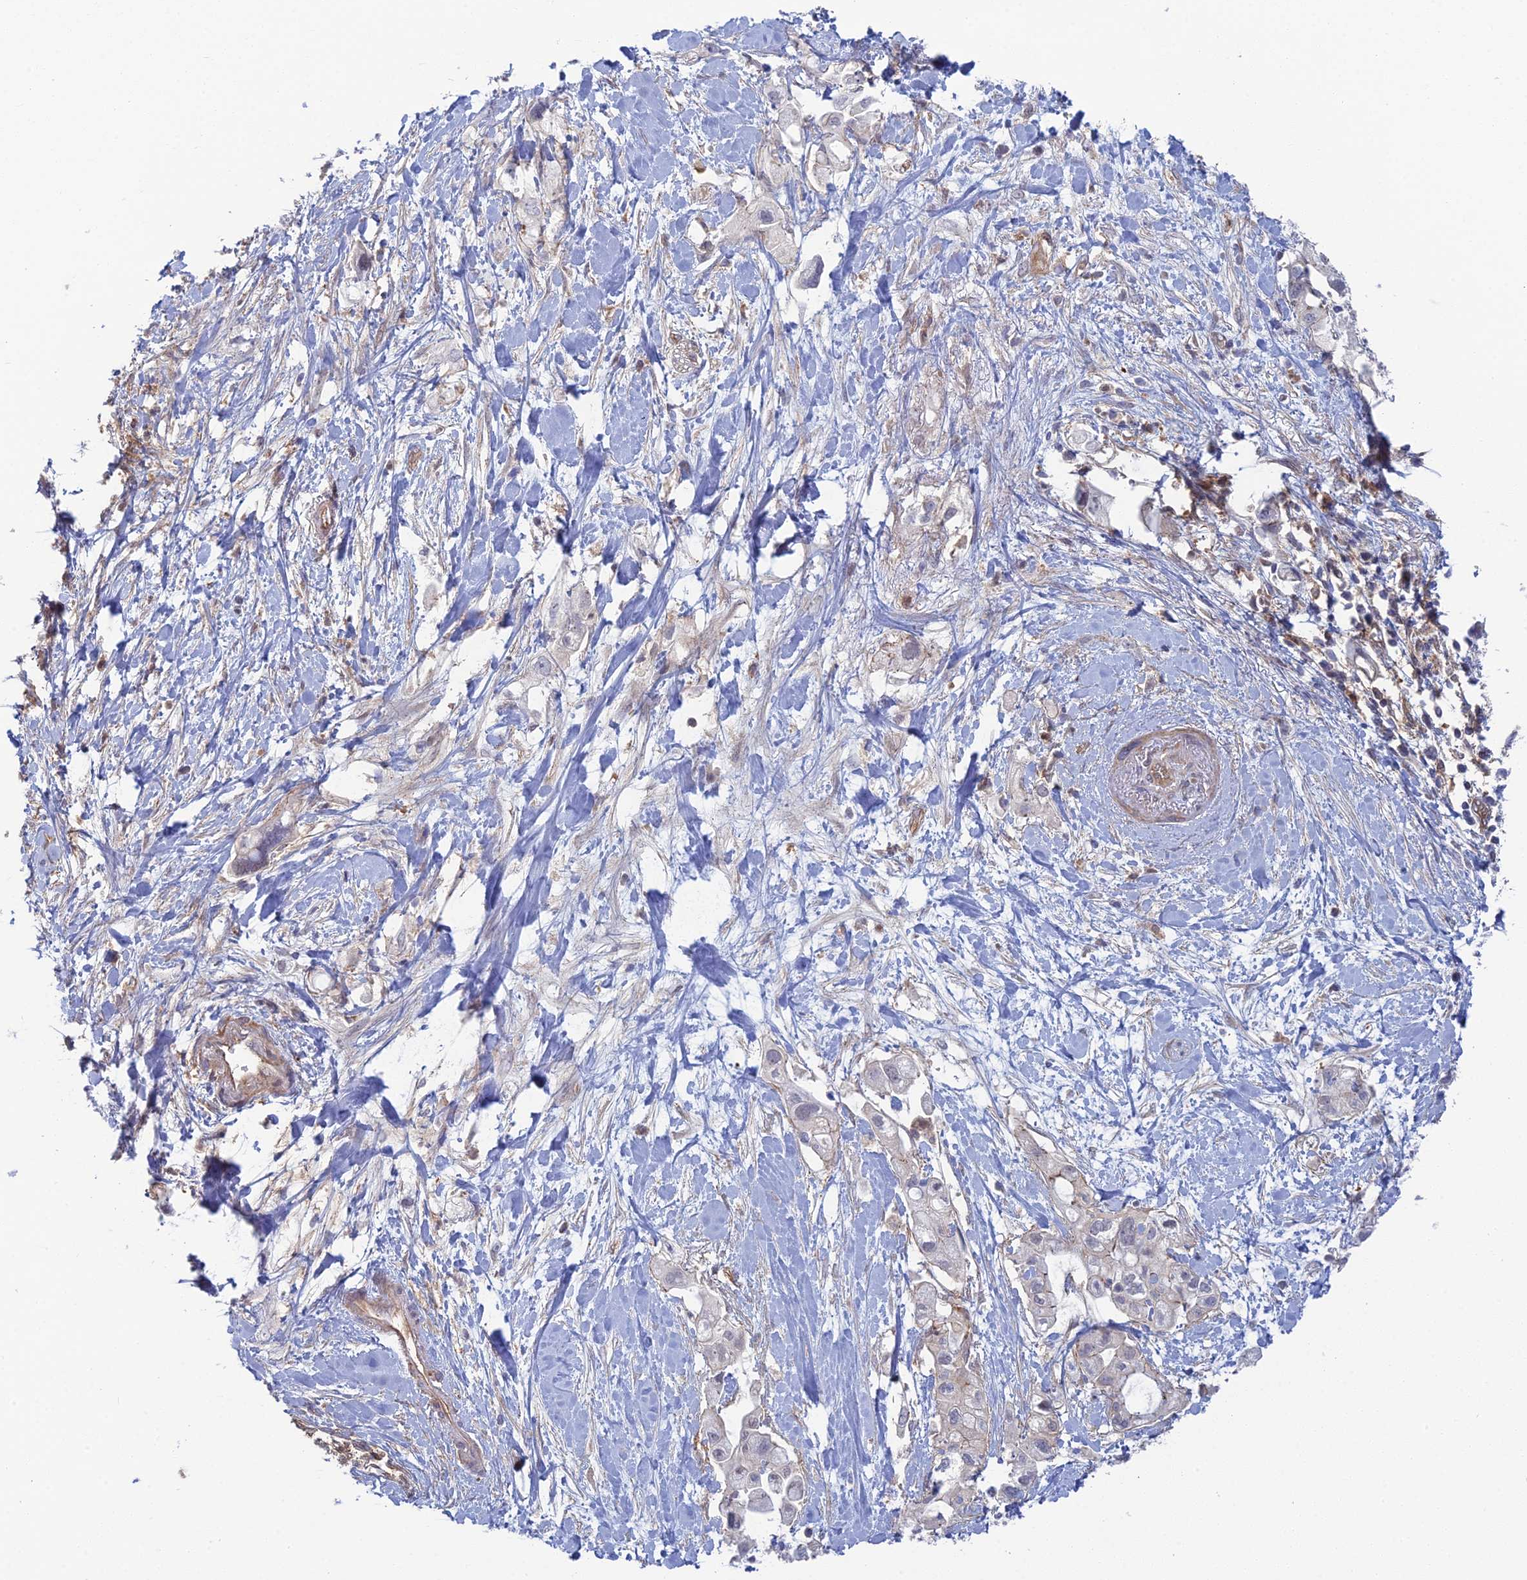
{"staining": {"intensity": "negative", "quantity": "none", "location": "none"}, "tissue": "pancreatic cancer", "cell_type": "Tumor cells", "image_type": "cancer", "snomed": [{"axis": "morphology", "description": "Adenocarcinoma, NOS"}, {"axis": "topography", "description": "Pancreas"}], "caption": "Human adenocarcinoma (pancreatic) stained for a protein using IHC exhibits no positivity in tumor cells.", "gene": "ABHD1", "patient": {"sex": "female", "age": 56}}